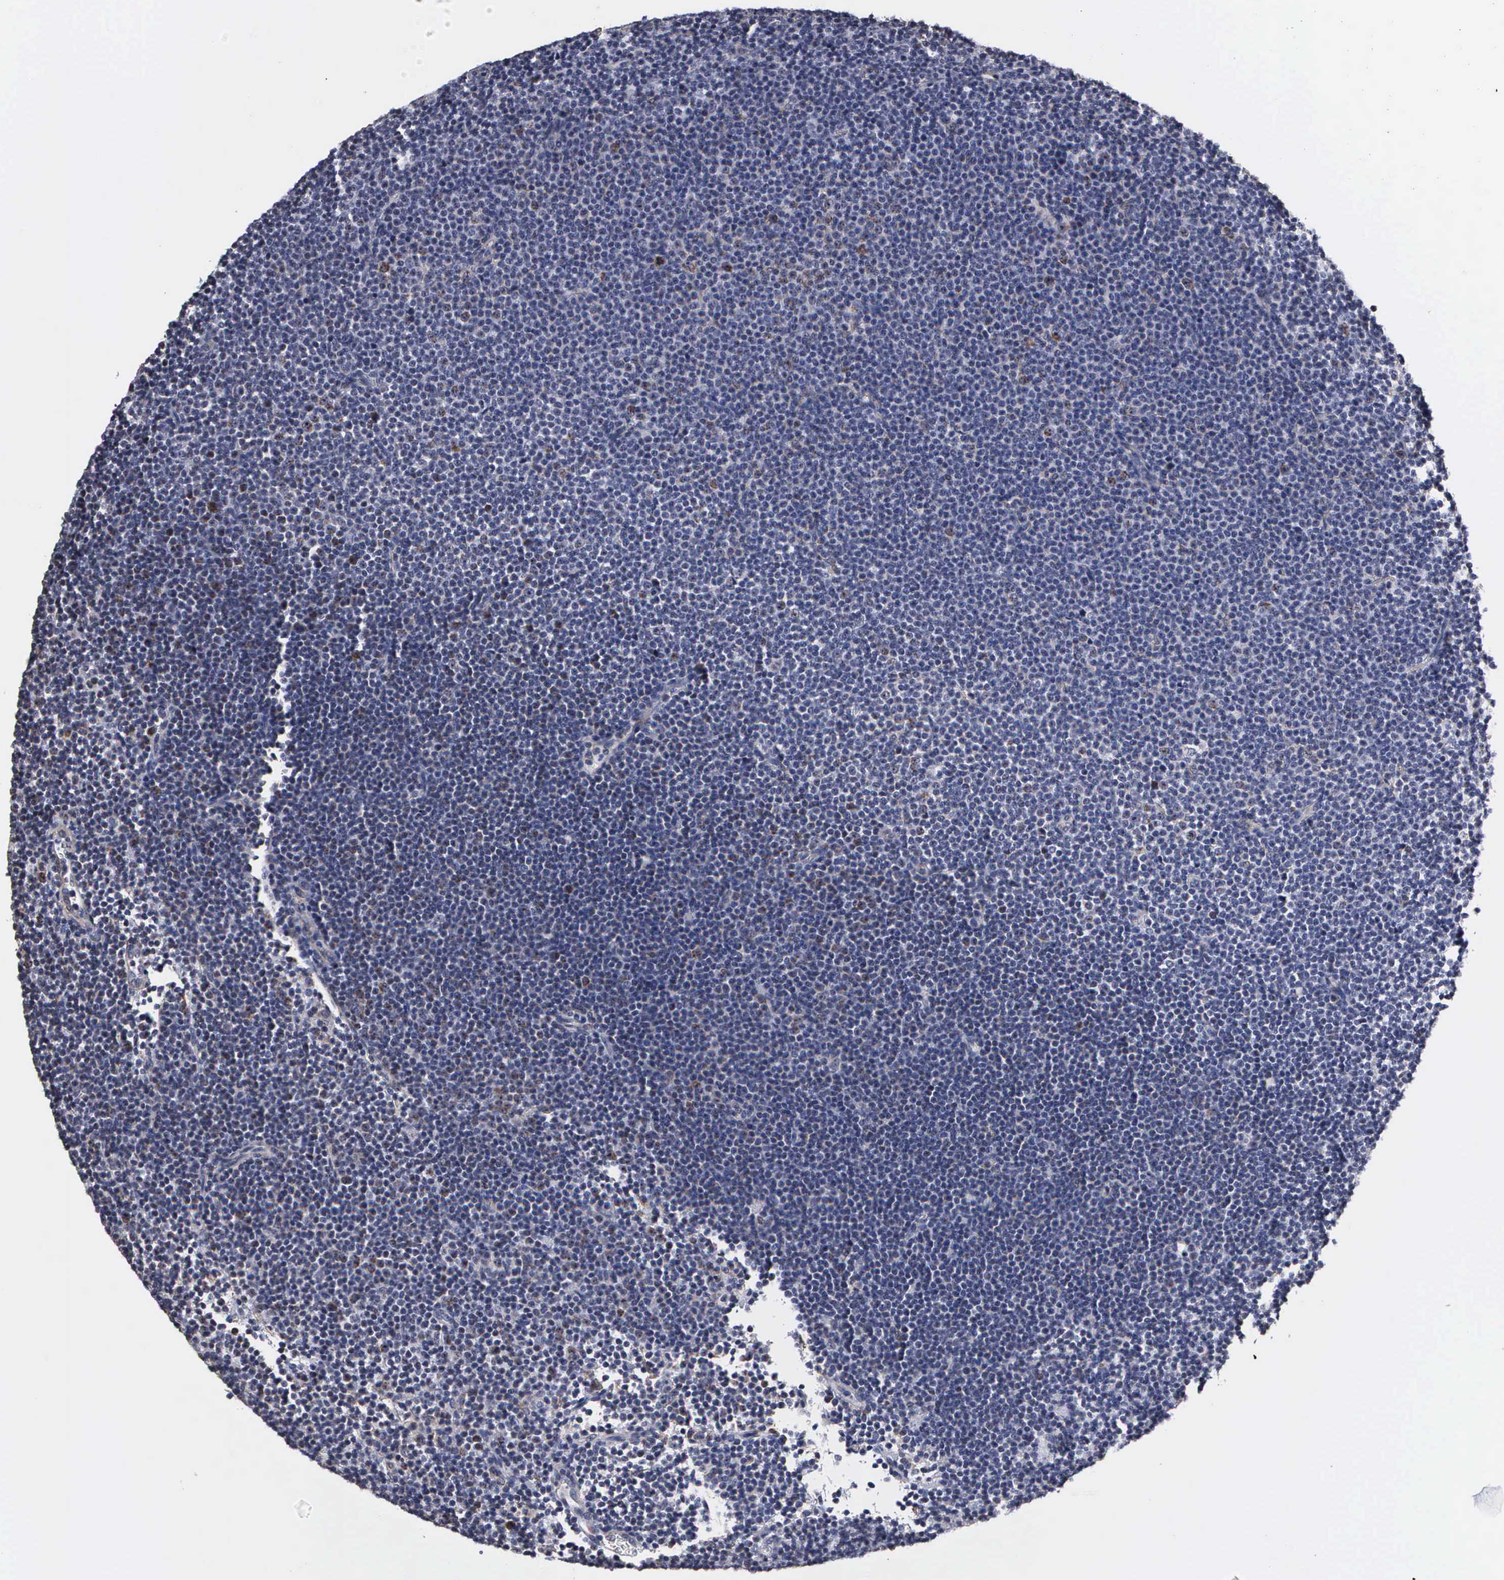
{"staining": {"intensity": "weak", "quantity": "<25%", "location": "cytoplasmic/membranous"}, "tissue": "lymphoma", "cell_type": "Tumor cells", "image_type": "cancer", "snomed": [{"axis": "morphology", "description": "Malignant lymphoma, non-Hodgkin's type, Low grade"}, {"axis": "topography", "description": "Lymph node"}], "caption": "DAB (3,3'-diaminobenzidine) immunohistochemical staining of human lymphoma shows no significant expression in tumor cells. (DAB (3,3'-diaminobenzidine) immunohistochemistry, high magnification).", "gene": "NGDN", "patient": {"sex": "female", "age": 69}}